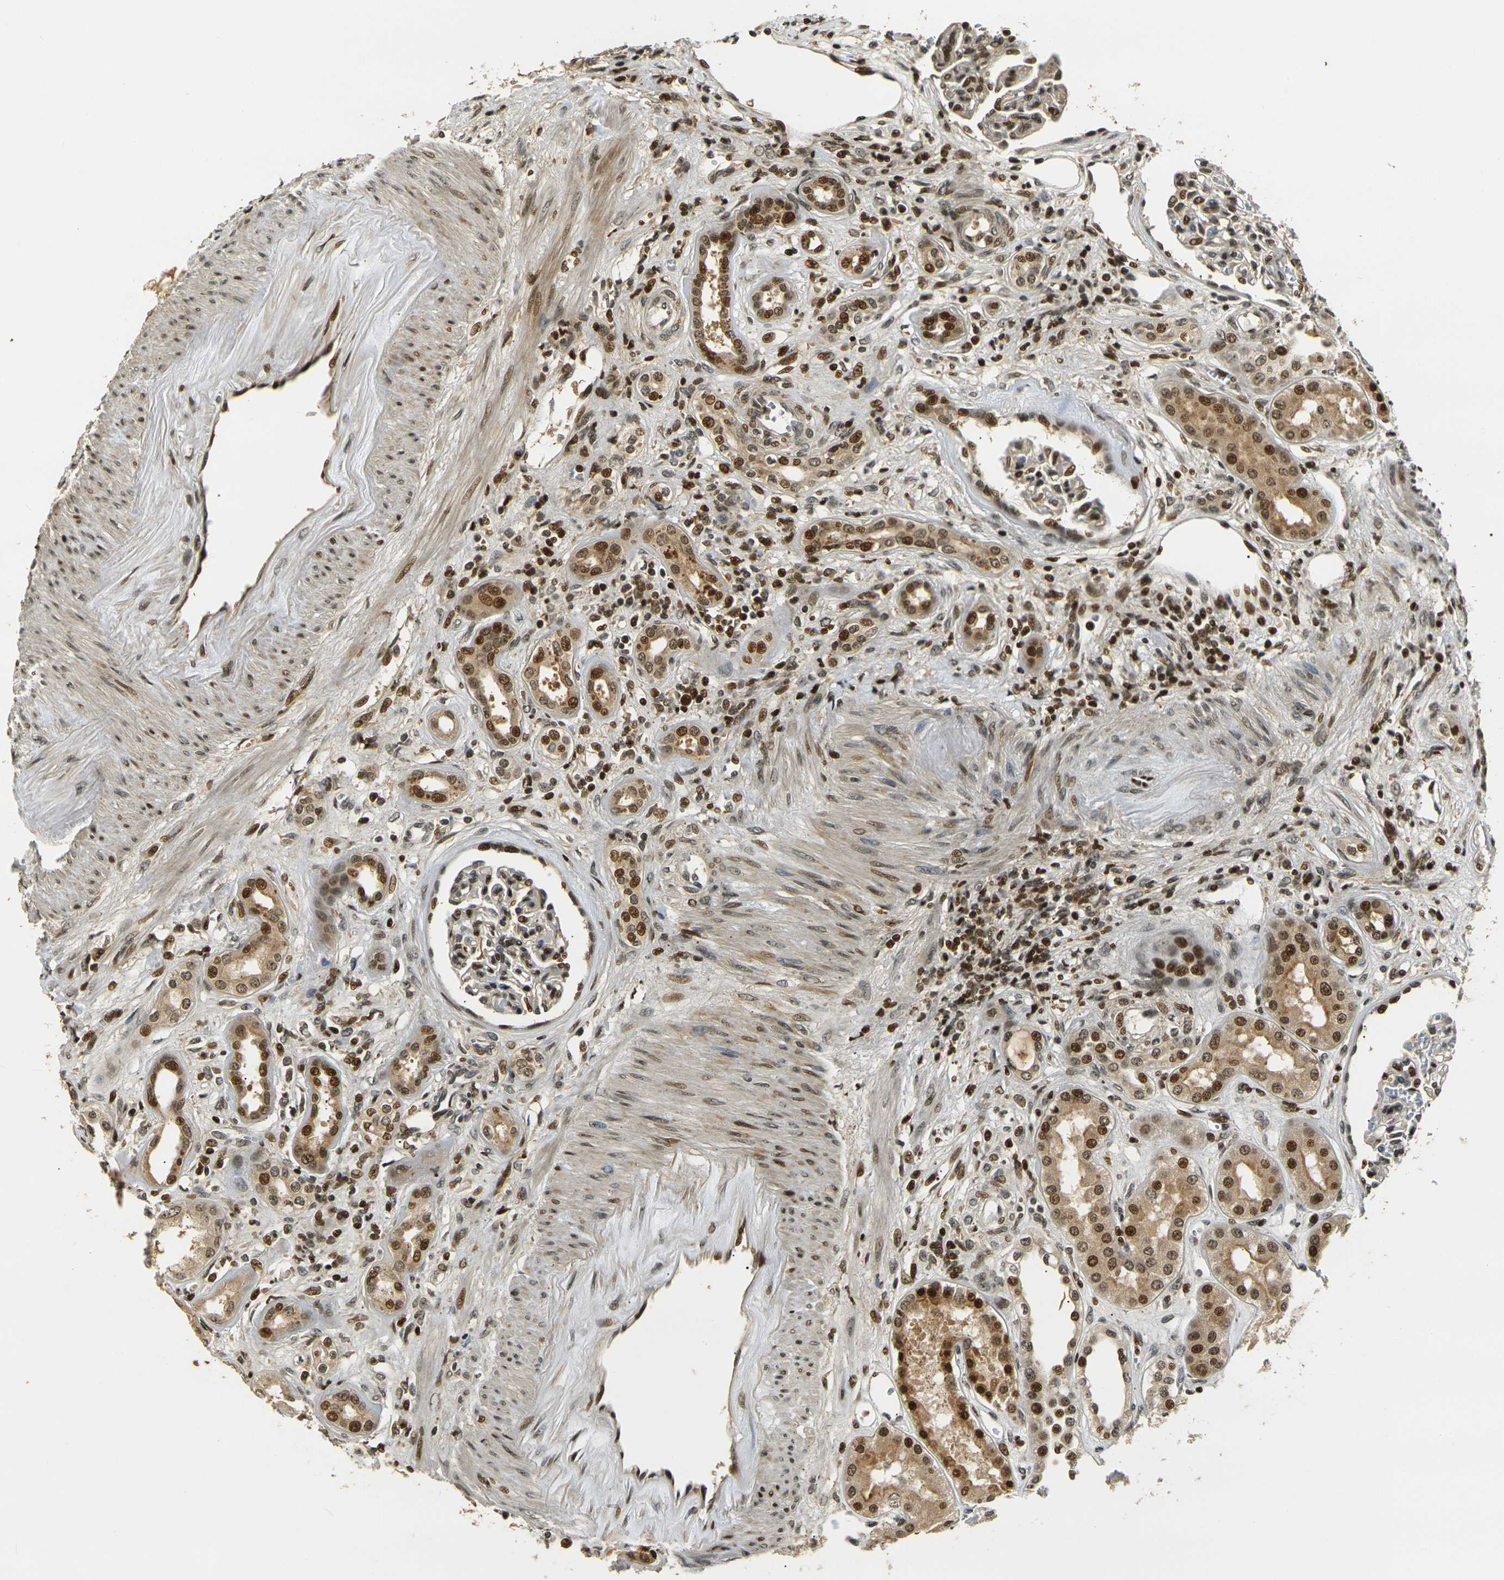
{"staining": {"intensity": "moderate", "quantity": "25%-75%", "location": "nuclear"}, "tissue": "kidney", "cell_type": "Cells in glomeruli", "image_type": "normal", "snomed": [{"axis": "morphology", "description": "Normal tissue, NOS"}, {"axis": "topography", "description": "Kidney"}], "caption": "Immunohistochemical staining of unremarkable human kidney displays 25%-75% levels of moderate nuclear protein positivity in about 25%-75% of cells in glomeruli.", "gene": "ACTL6A", "patient": {"sex": "male", "age": 59}}